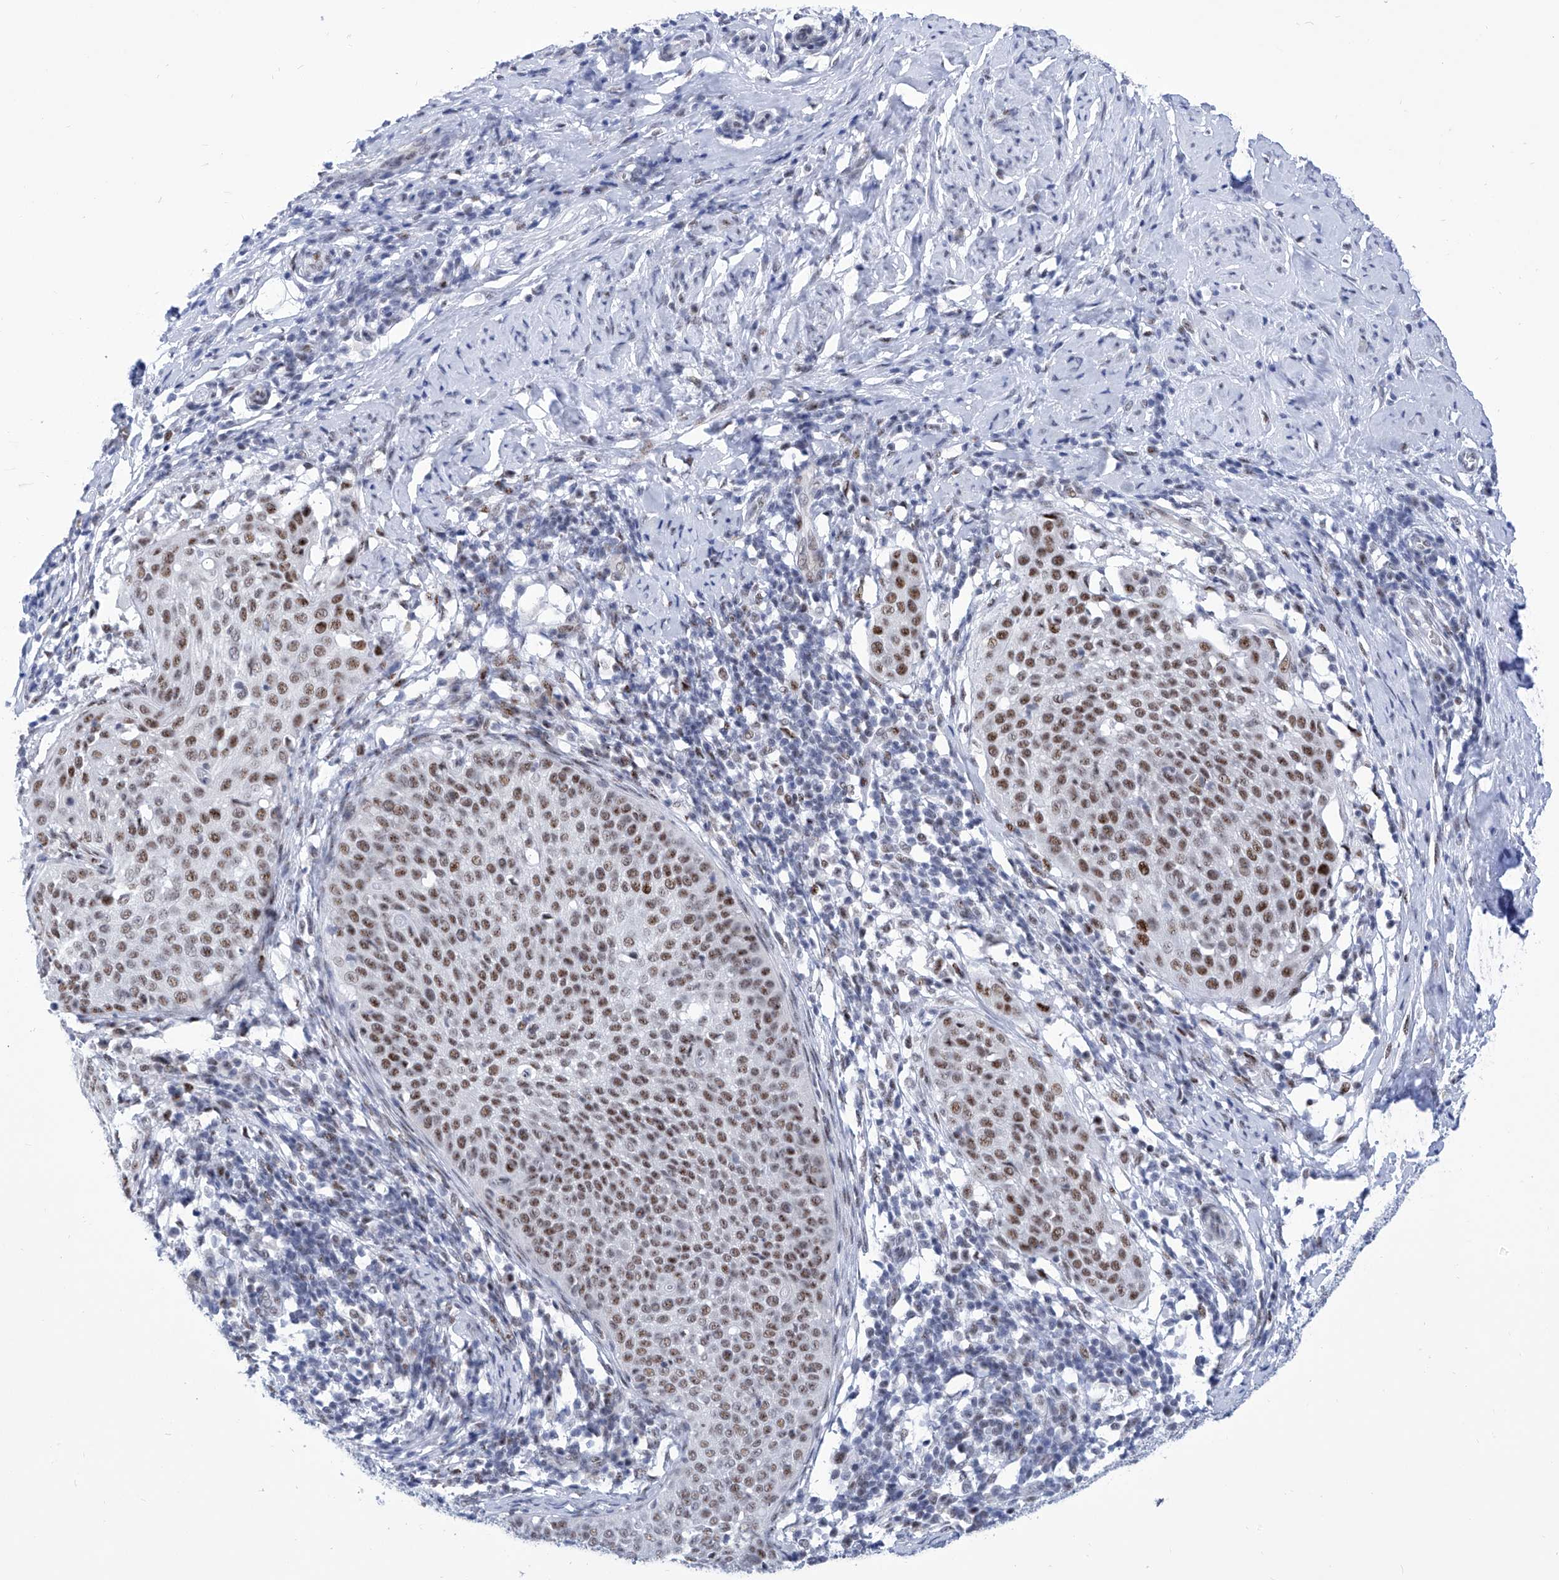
{"staining": {"intensity": "moderate", "quantity": ">75%", "location": "nuclear"}, "tissue": "cervical cancer", "cell_type": "Tumor cells", "image_type": "cancer", "snomed": [{"axis": "morphology", "description": "Squamous cell carcinoma, NOS"}, {"axis": "topography", "description": "Cervix"}], "caption": "This is an image of immunohistochemistry (IHC) staining of cervical cancer, which shows moderate positivity in the nuclear of tumor cells.", "gene": "SART1", "patient": {"sex": "female", "age": 51}}